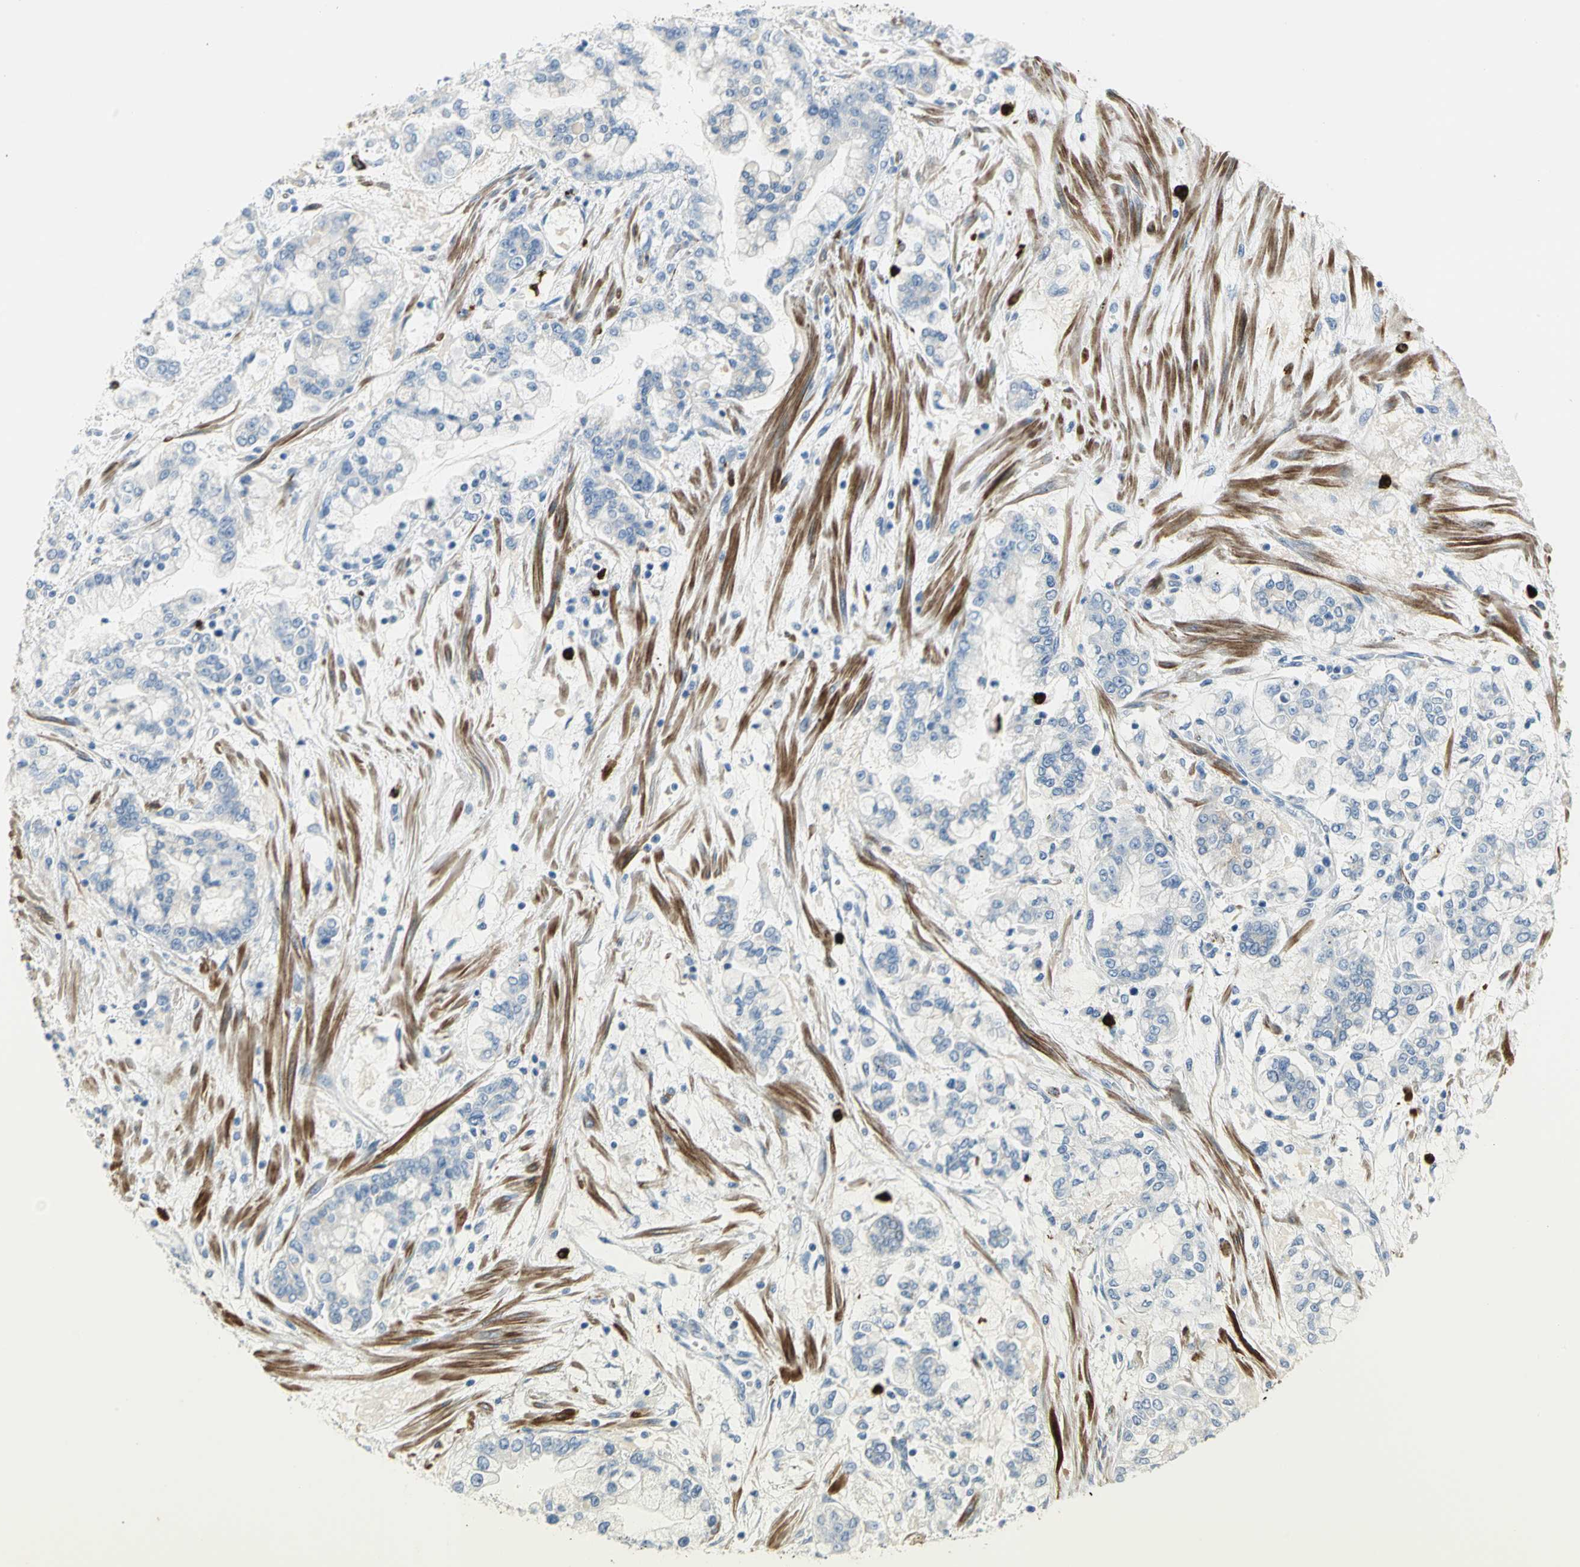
{"staining": {"intensity": "moderate", "quantity": "<25%", "location": "cytoplasmic/membranous"}, "tissue": "stomach cancer", "cell_type": "Tumor cells", "image_type": "cancer", "snomed": [{"axis": "morphology", "description": "Normal tissue, NOS"}, {"axis": "morphology", "description": "Adenocarcinoma, NOS"}, {"axis": "topography", "description": "Stomach, upper"}, {"axis": "topography", "description": "Stomach"}], "caption": "Human adenocarcinoma (stomach) stained with a protein marker displays moderate staining in tumor cells.", "gene": "ALOX15", "patient": {"sex": "male", "age": 76}}